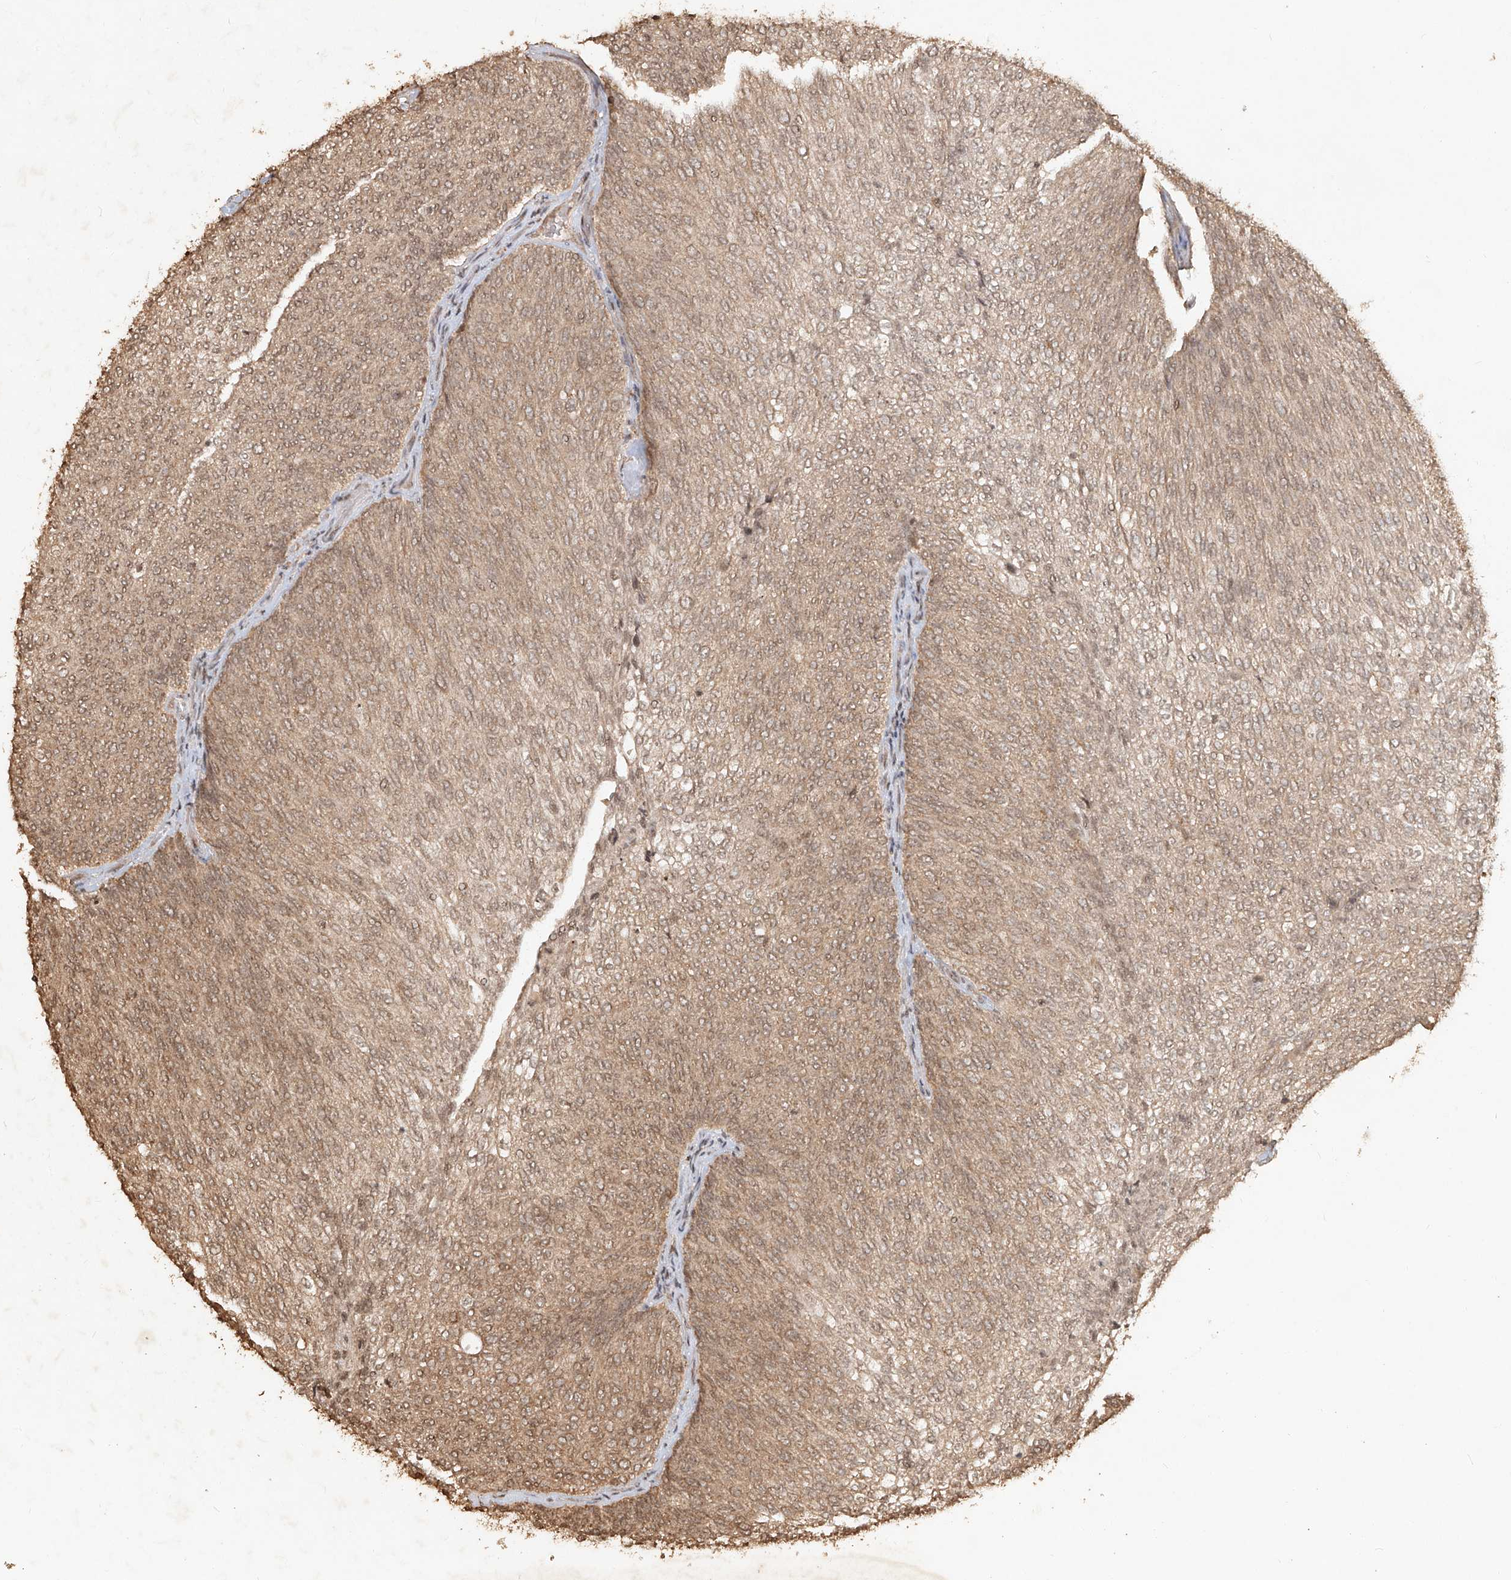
{"staining": {"intensity": "moderate", "quantity": ">75%", "location": "cytoplasmic/membranous,nuclear"}, "tissue": "urothelial cancer", "cell_type": "Tumor cells", "image_type": "cancer", "snomed": [{"axis": "morphology", "description": "Urothelial carcinoma, Low grade"}, {"axis": "topography", "description": "Urinary bladder"}], "caption": "Human low-grade urothelial carcinoma stained with a brown dye demonstrates moderate cytoplasmic/membranous and nuclear positive expression in about >75% of tumor cells.", "gene": "UBE2K", "patient": {"sex": "female", "age": 79}}